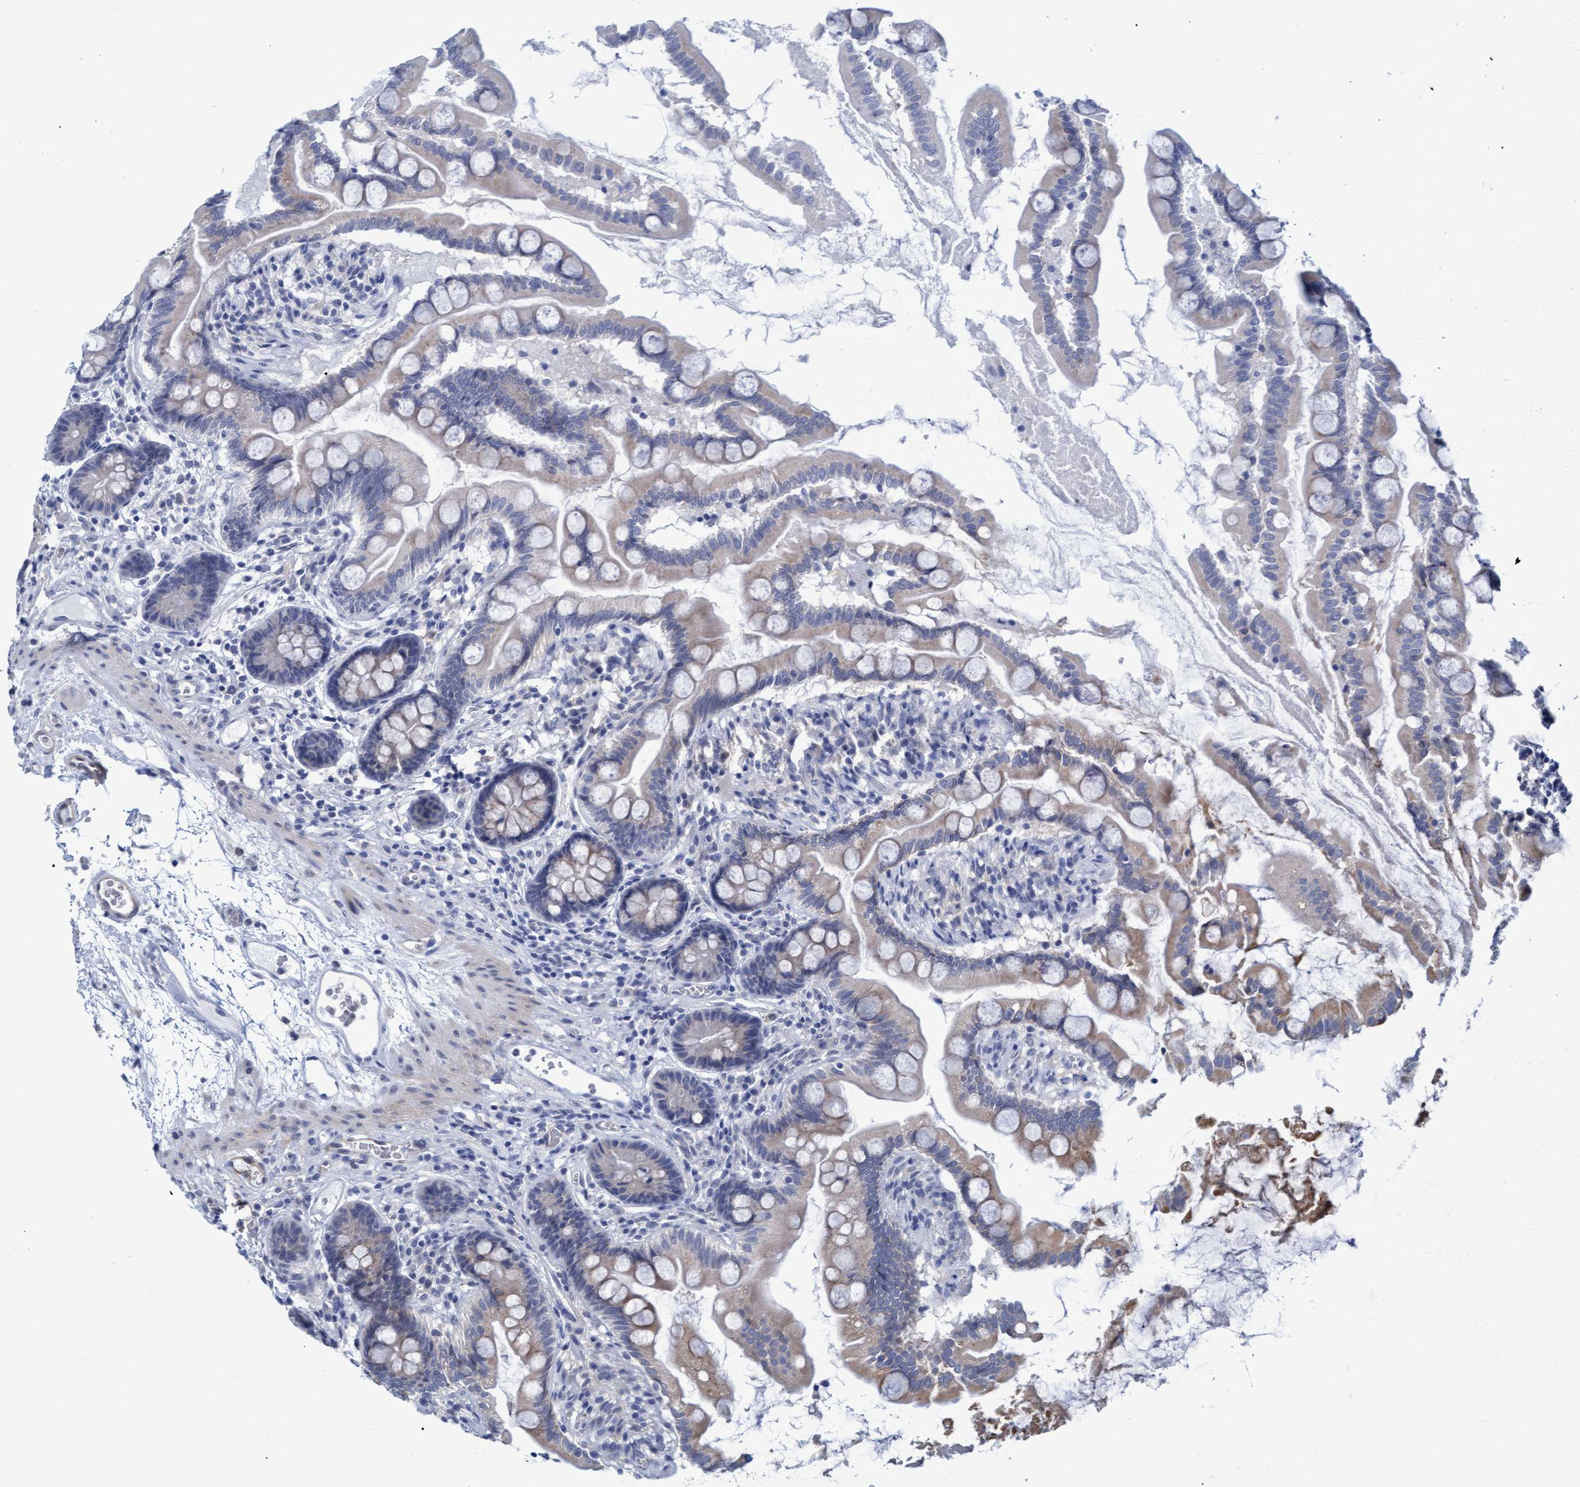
{"staining": {"intensity": "weak", "quantity": "25%-75%", "location": "cytoplasmic/membranous"}, "tissue": "small intestine", "cell_type": "Glandular cells", "image_type": "normal", "snomed": [{"axis": "morphology", "description": "Normal tissue, NOS"}, {"axis": "topography", "description": "Small intestine"}], "caption": "Glandular cells display weak cytoplasmic/membranous positivity in approximately 25%-75% of cells in benign small intestine.", "gene": "SSTR3", "patient": {"sex": "female", "age": 56}}